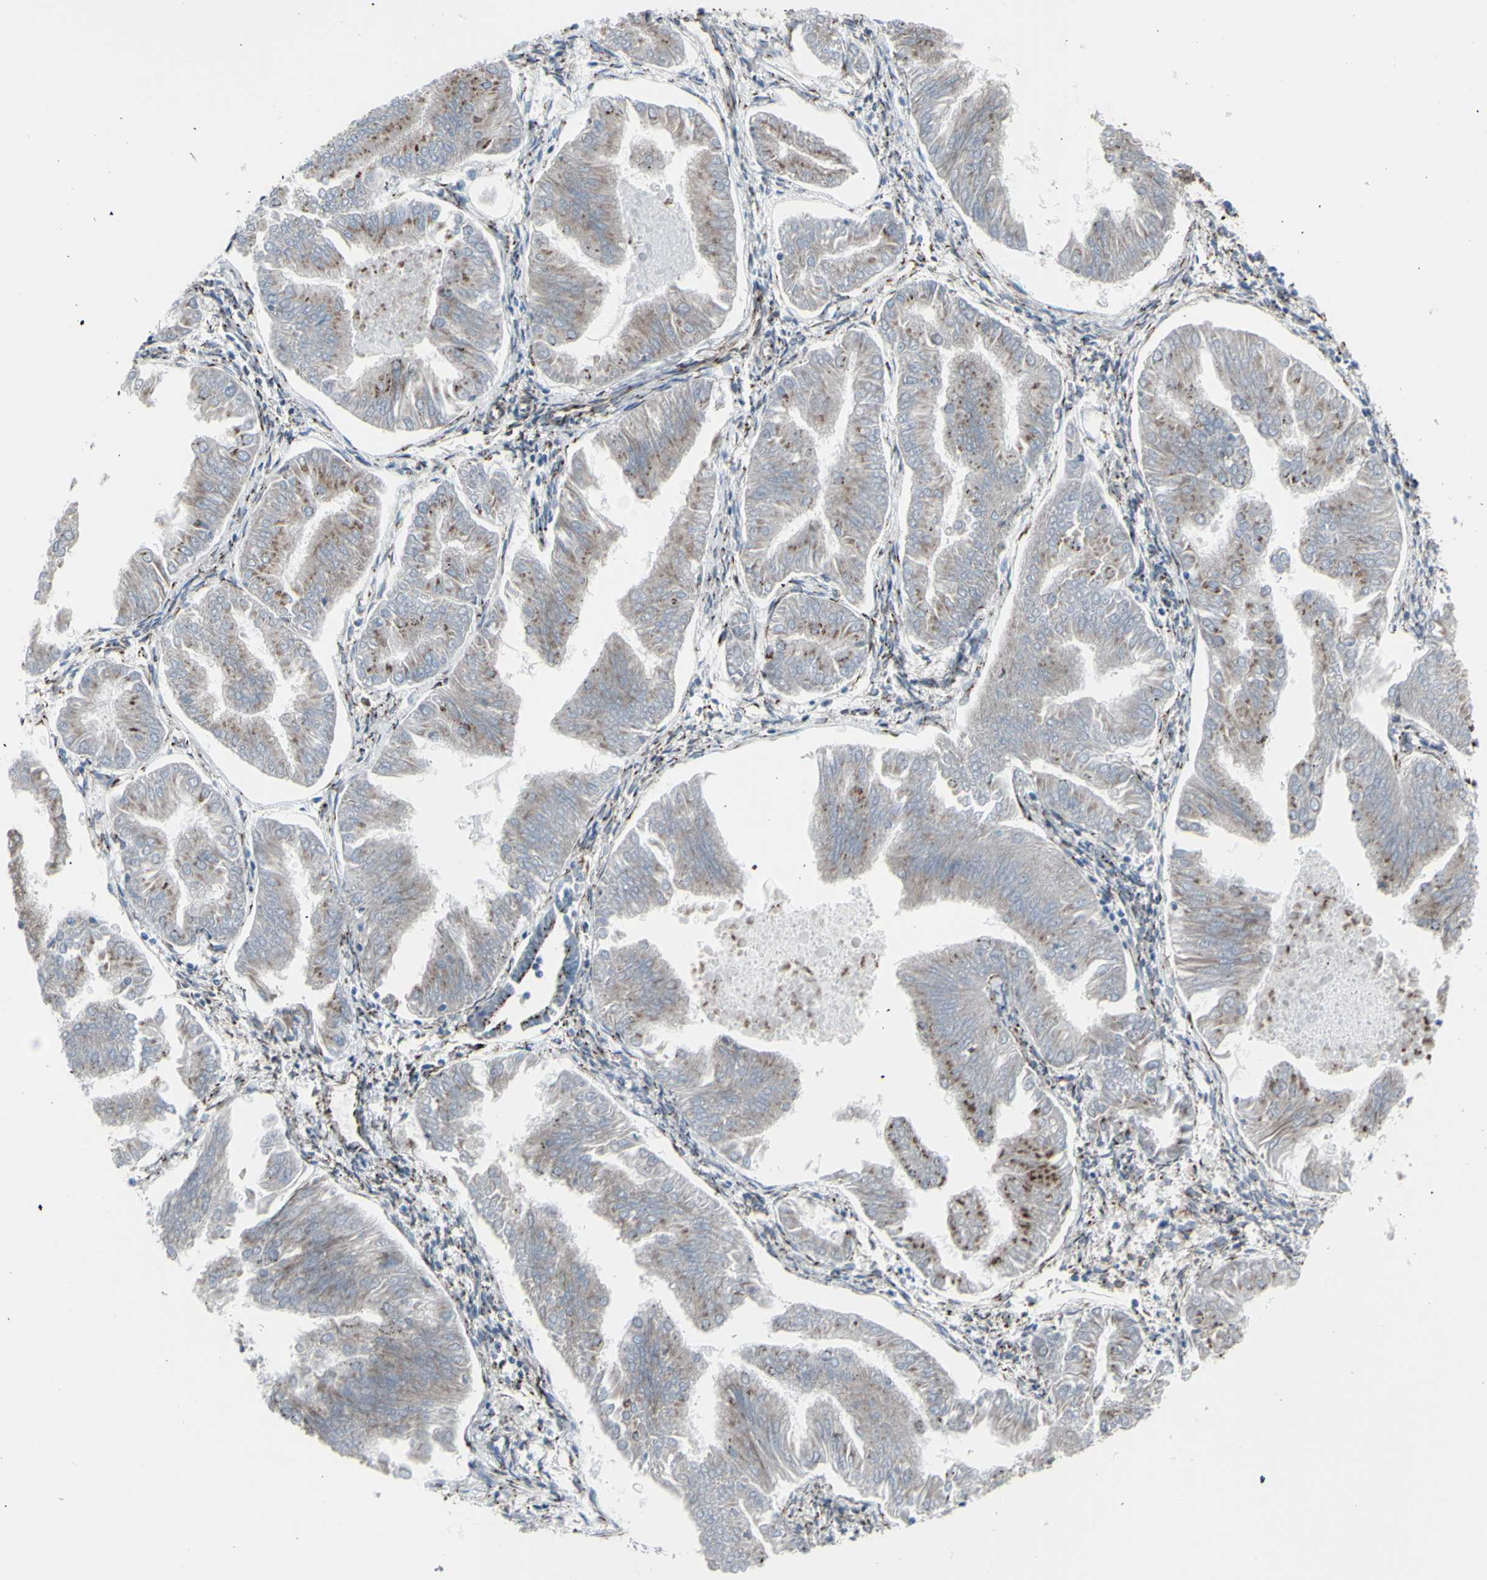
{"staining": {"intensity": "weak", "quantity": ">75%", "location": "cytoplasmic/membranous"}, "tissue": "endometrial cancer", "cell_type": "Tumor cells", "image_type": "cancer", "snomed": [{"axis": "morphology", "description": "Adenocarcinoma, NOS"}, {"axis": "topography", "description": "Endometrium"}], "caption": "Protein expression analysis of endometrial cancer demonstrates weak cytoplasmic/membranous positivity in approximately >75% of tumor cells. The protein of interest is shown in brown color, while the nuclei are stained blue.", "gene": "GLG1", "patient": {"sex": "female", "age": 53}}